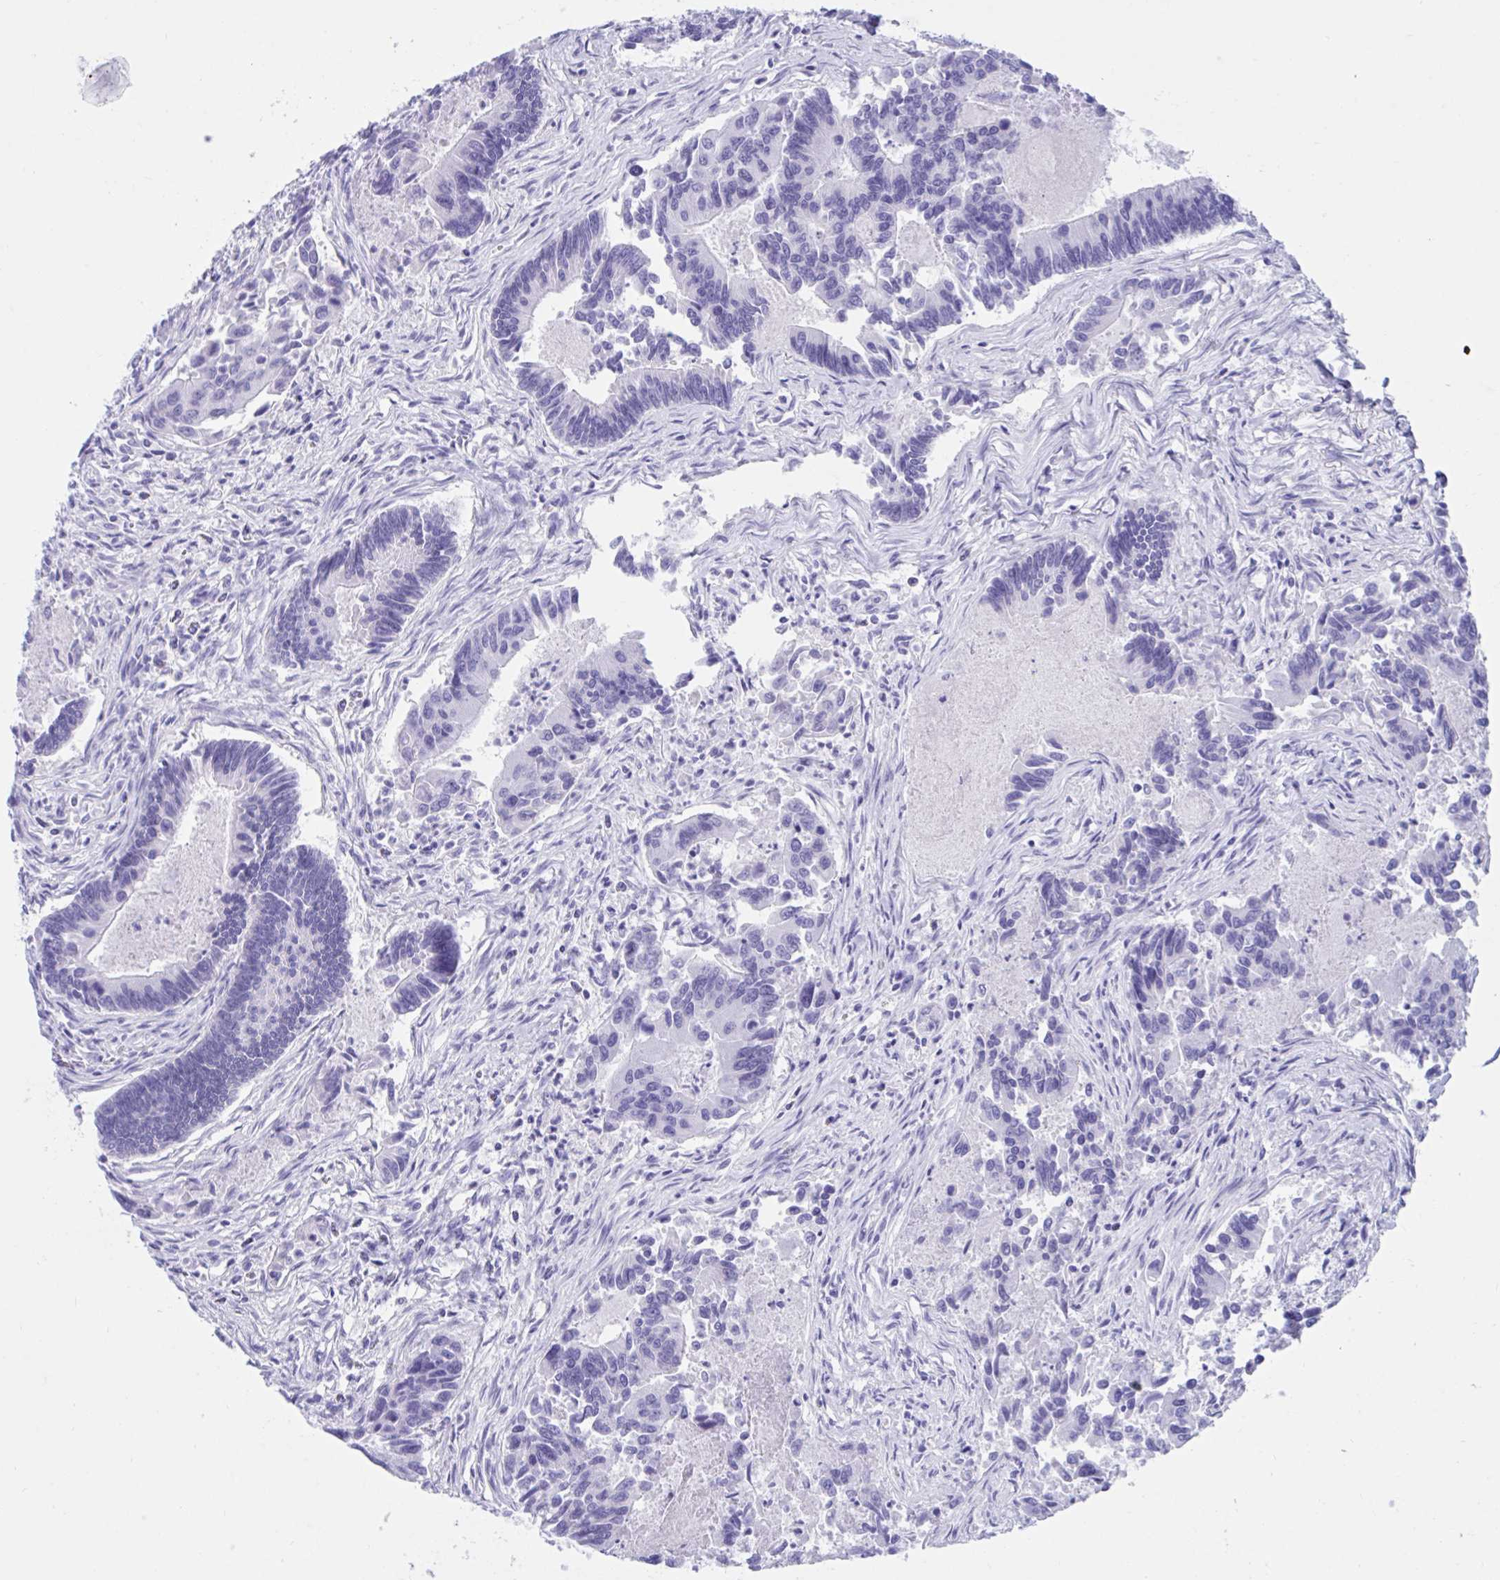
{"staining": {"intensity": "negative", "quantity": "none", "location": "none"}, "tissue": "colorectal cancer", "cell_type": "Tumor cells", "image_type": "cancer", "snomed": [{"axis": "morphology", "description": "Adenocarcinoma, NOS"}, {"axis": "topography", "description": "Colon"}], "caption": "The image reveals no staining of tumor cells in adenocarcinoma (colorectal).", "gene": "TMEM35A", "patient": {"sex": "female", "age": 67}}